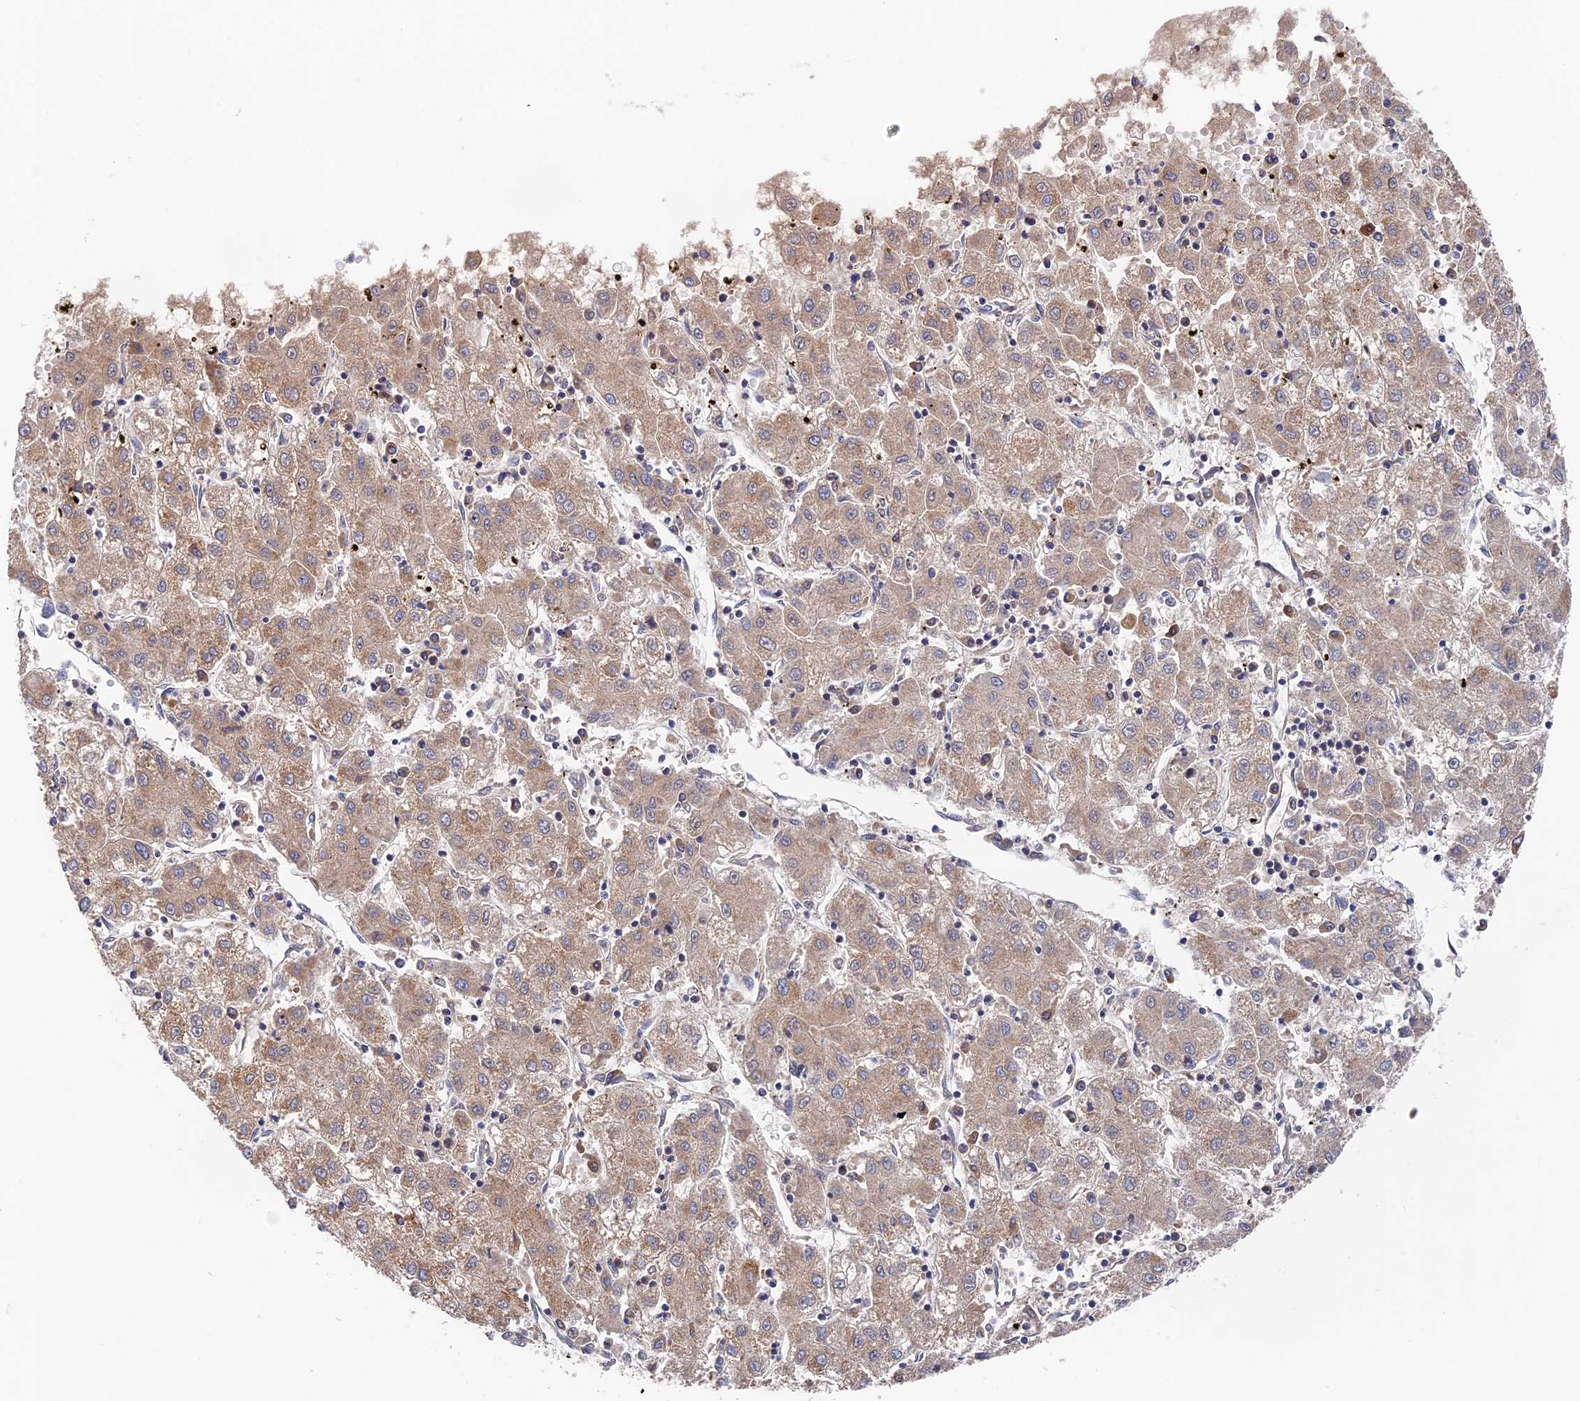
{"staining": {"intensity": "moderate", "quantity": ">75%", "location": "cytoplasmic/membranous"}, "tissue": "liver cancer", "cell_type": "Tumor cells", "image_type": "cancer", "snomed": [{"axis": "morphology", "description": "Carcinoma, Hepatocellular, NOS"}, {"axis": "topography", "description": "Liver"}], "caption": "Immunohistochemical staining of liver hepatocellular carcinoma demonstrates medium levels of moderate cytoplasmic/membranous protein positivity in about >75% of tumor cells.", "gene": "ZNF320", "patient": {"sex": "male", "age": 72}}